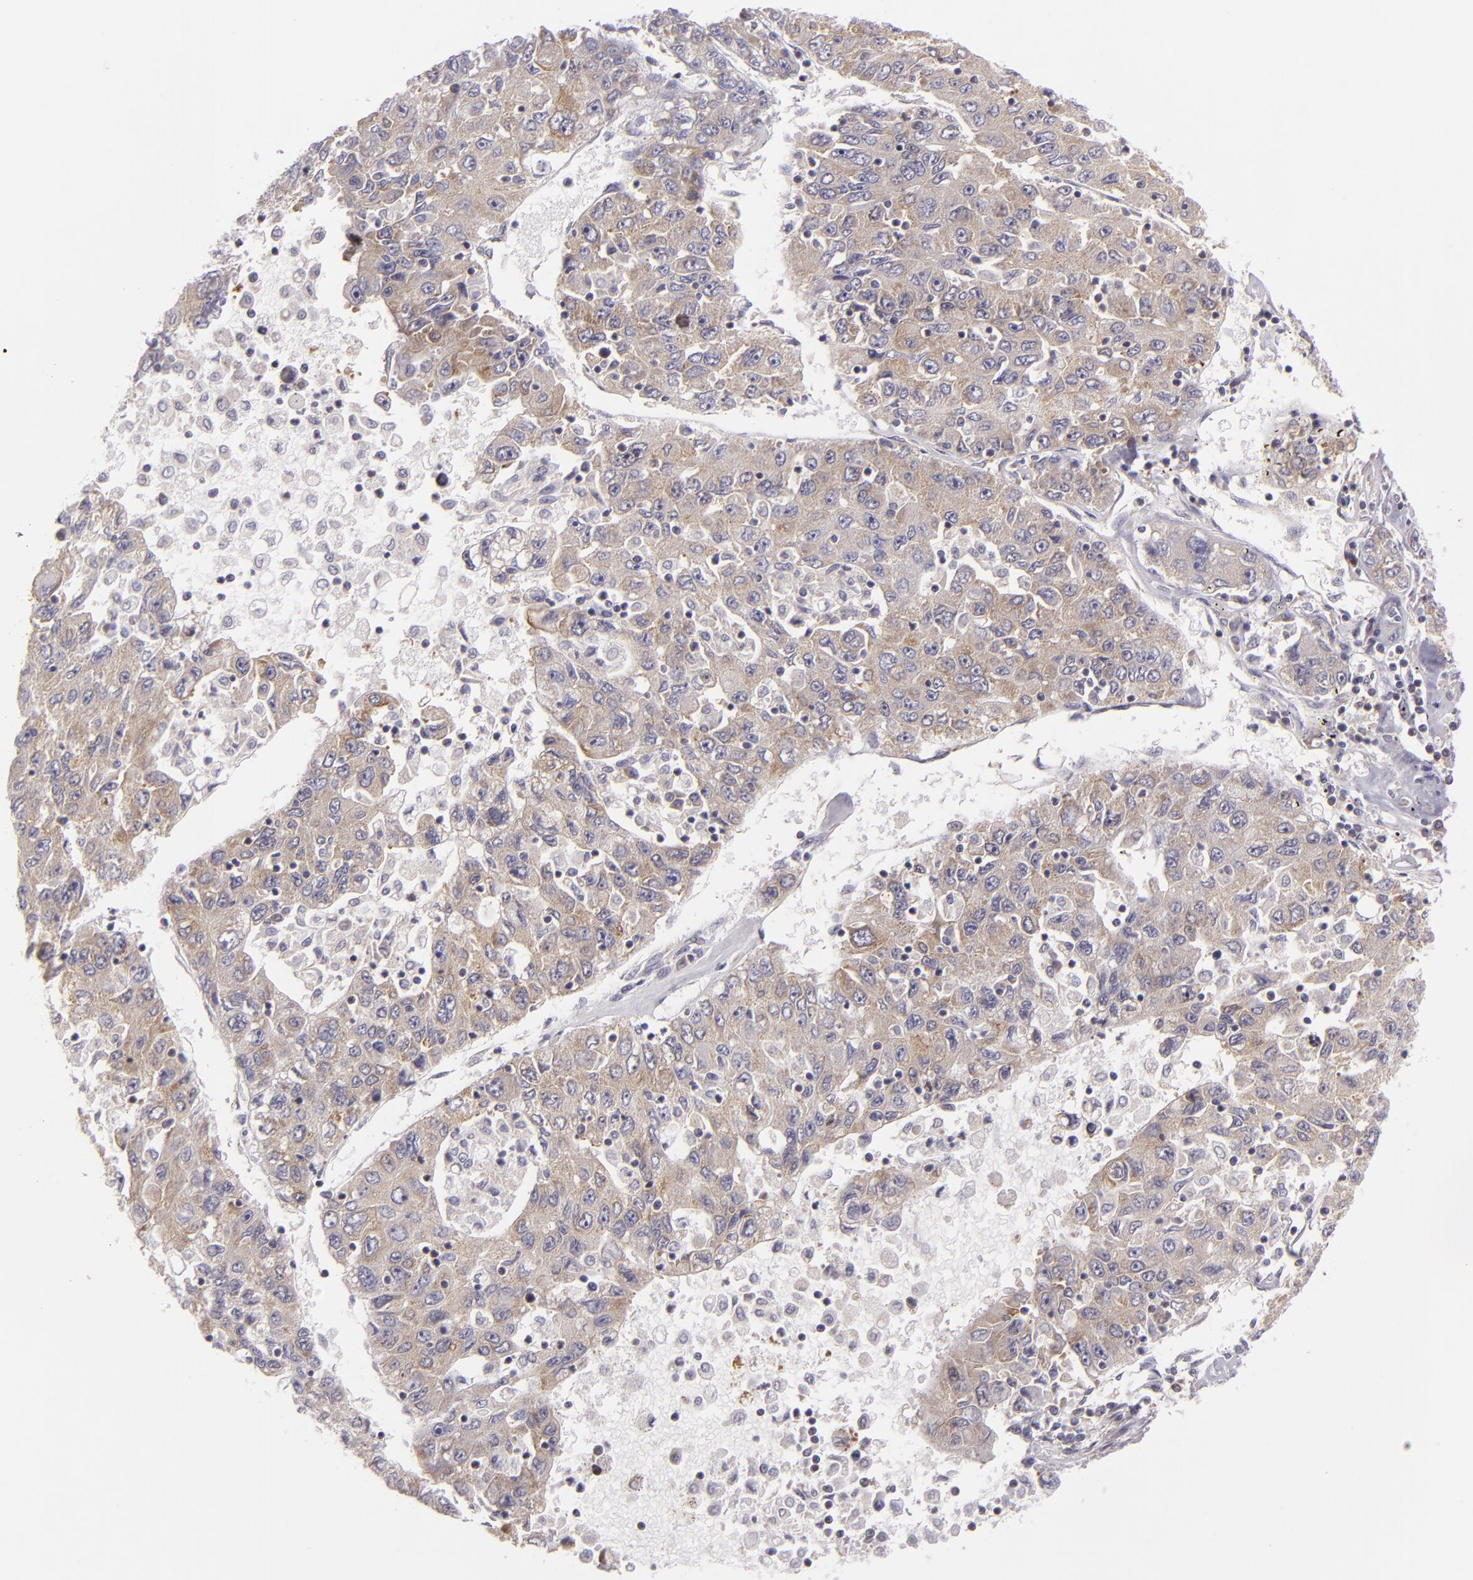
{"staining": {"intensity": "weak", "quantity": "25%-75%", "location": "cytoplasmic/membranous"}, "tissue": "liver cancer", "cell_type": "Tumor cells", "image_type": "cancer", "snomed": [{"axis": "morphology", "description": "Carcinoma, Hepatocellular, NOS"}, {"axis": "topography", "description": "Liver"}], "caption": "Protein positivity by IHC exhibits weak cytoplasmic/membranous positivity in about 25%-75% of tumor cells in liver cancer.", "gene": "UPF3B", "patient": {"sex": "male", "age": 49}}